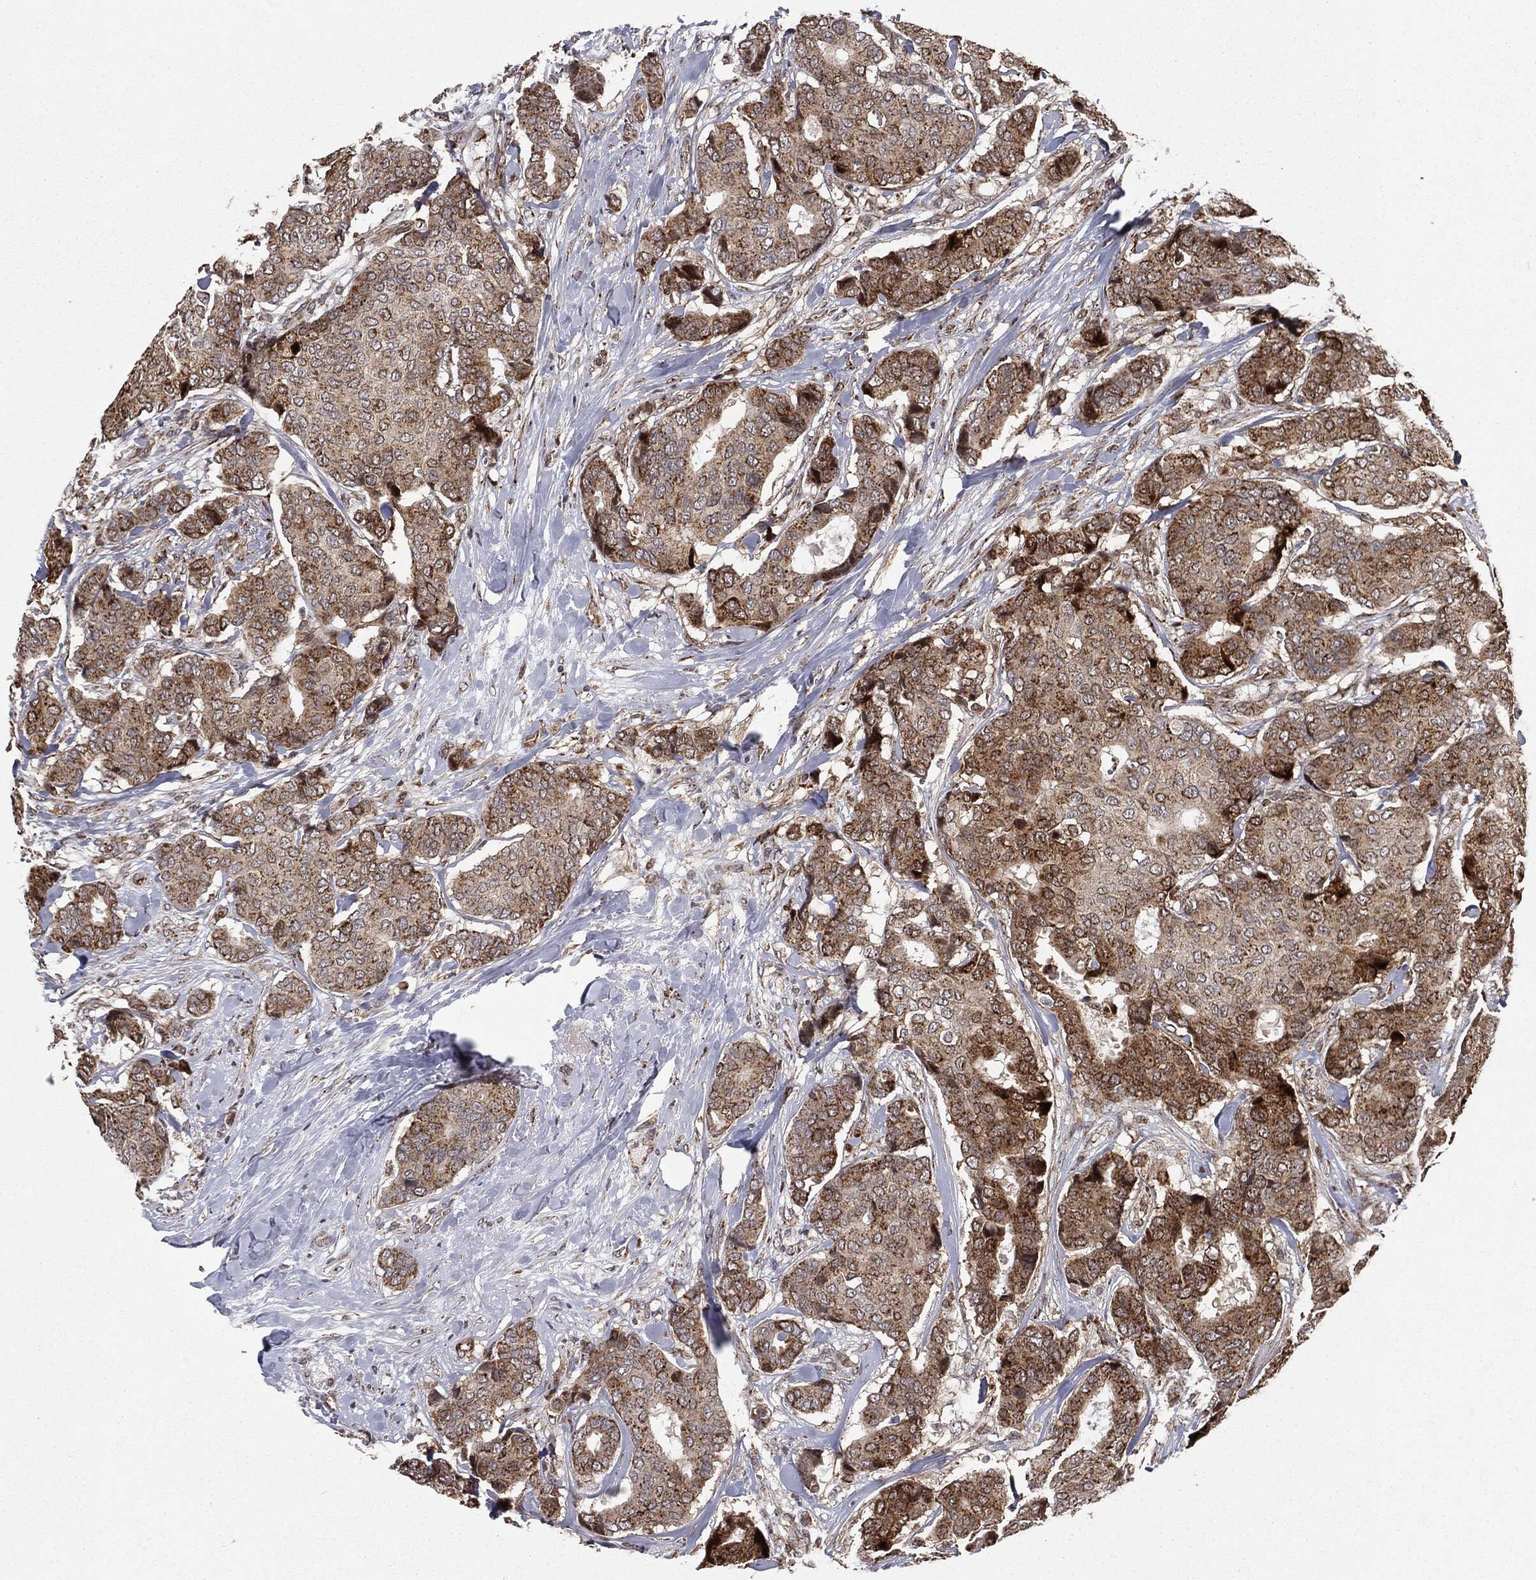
{"staining": {"intensity": "strong", "quantity": ">75%", "location": "cytoplasmic/membranous"}, "tissue": "breast cancer", "cell_type": "Tumor cells", "image_type": "cancer", "snomed": [{"axis": "morphology", "description": "Duct carcinoma"}, {"axis": "topography", "description": "Breast"}], "caption": "A micrograph of breast infiltrating ductal carcinoma stained for a protein shows strong cytoplasmic/membranous brown staining in tumor cells. Using DAB (3,3'-diaminobenzidine) (brown) and hematoxylin (blue) stains, captured at high magnification using brightfield microscopy.", "gene": "CHCHD2", "patient": {"sex": "female", "age": 75}}